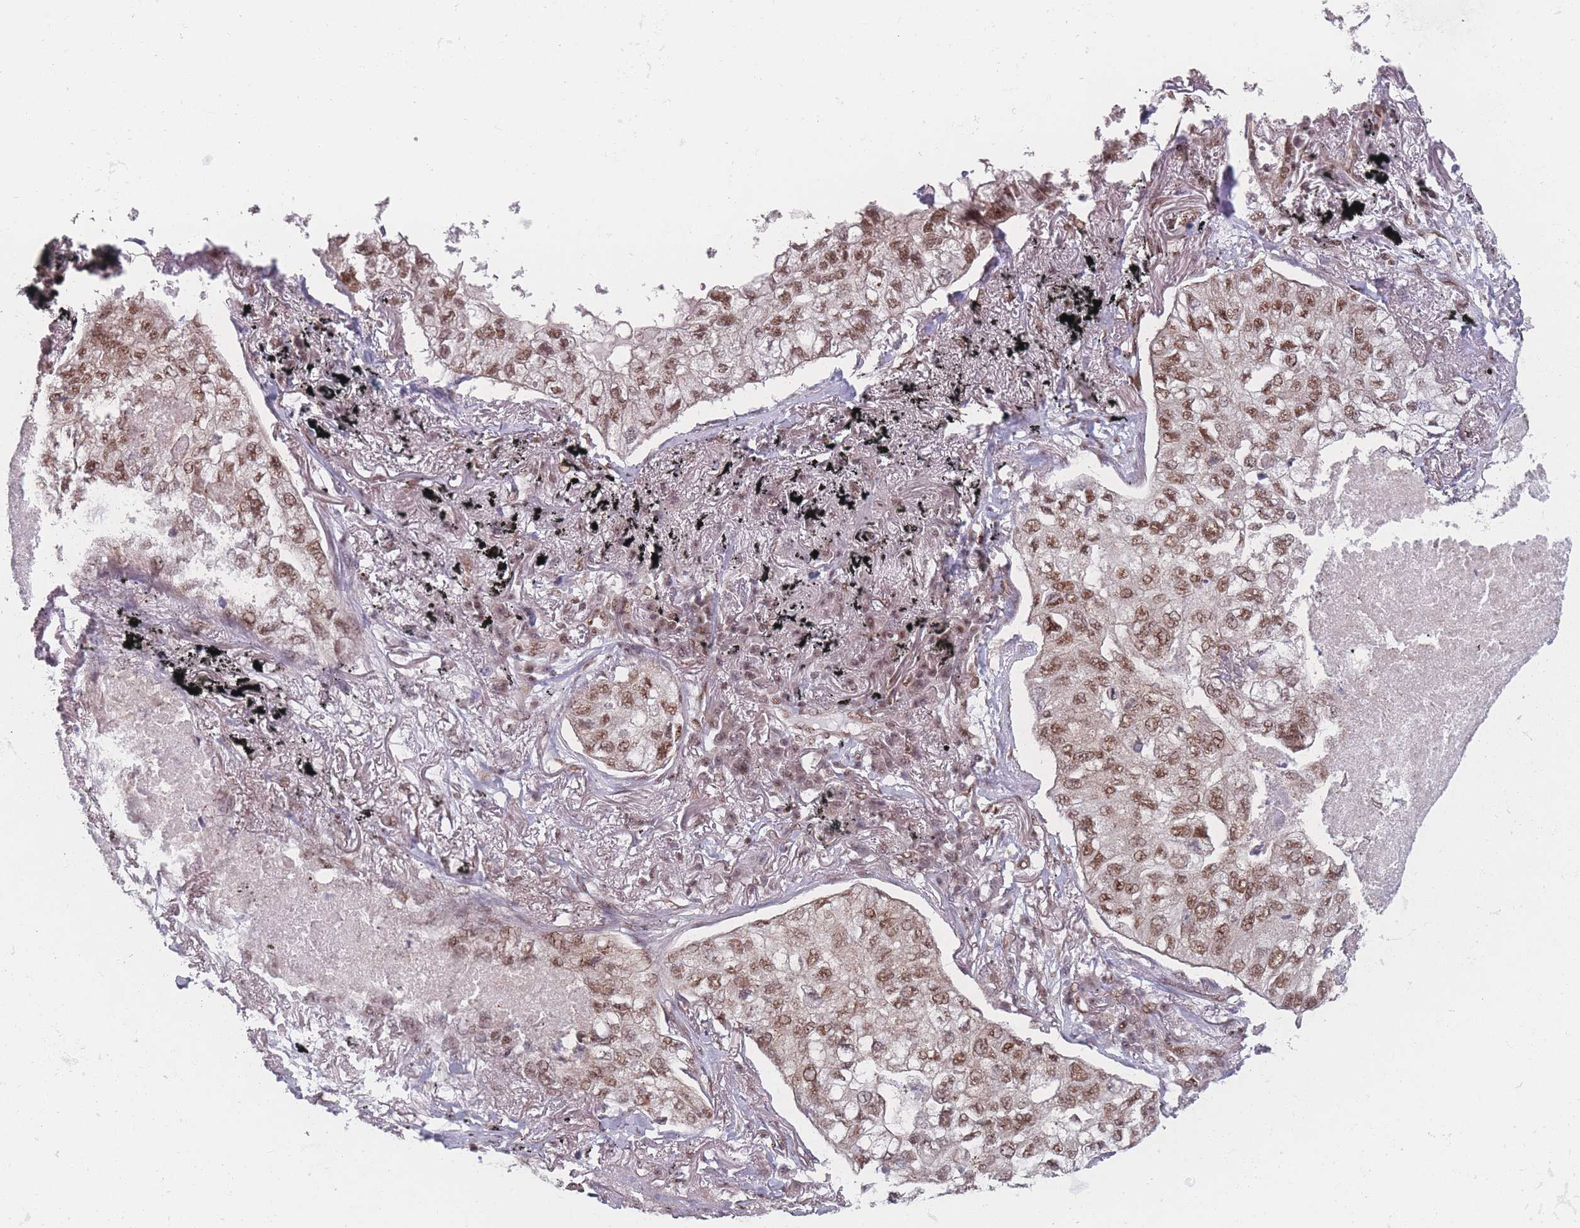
{"staining": {"intensity": "moderate", "quantity": ">75%", "location": "nuclear"}, "tissue": "lung cancer", "cell_type": "Tumor cells", "image_type": "cancer", "snomed": [{"axis": "morphology", "description": "Adenocarcinoma, NOS"}, {"axis": "topography", "description": "Lung"}], "caption": "Lung cancer (adenocarcinoma) stained for a protein (brown) reveals moderate nuclear positive staining in approximately >75% of tumor cells.", "gene": "ZC3H14", "patient": {"sex": "male", "age": 65}}